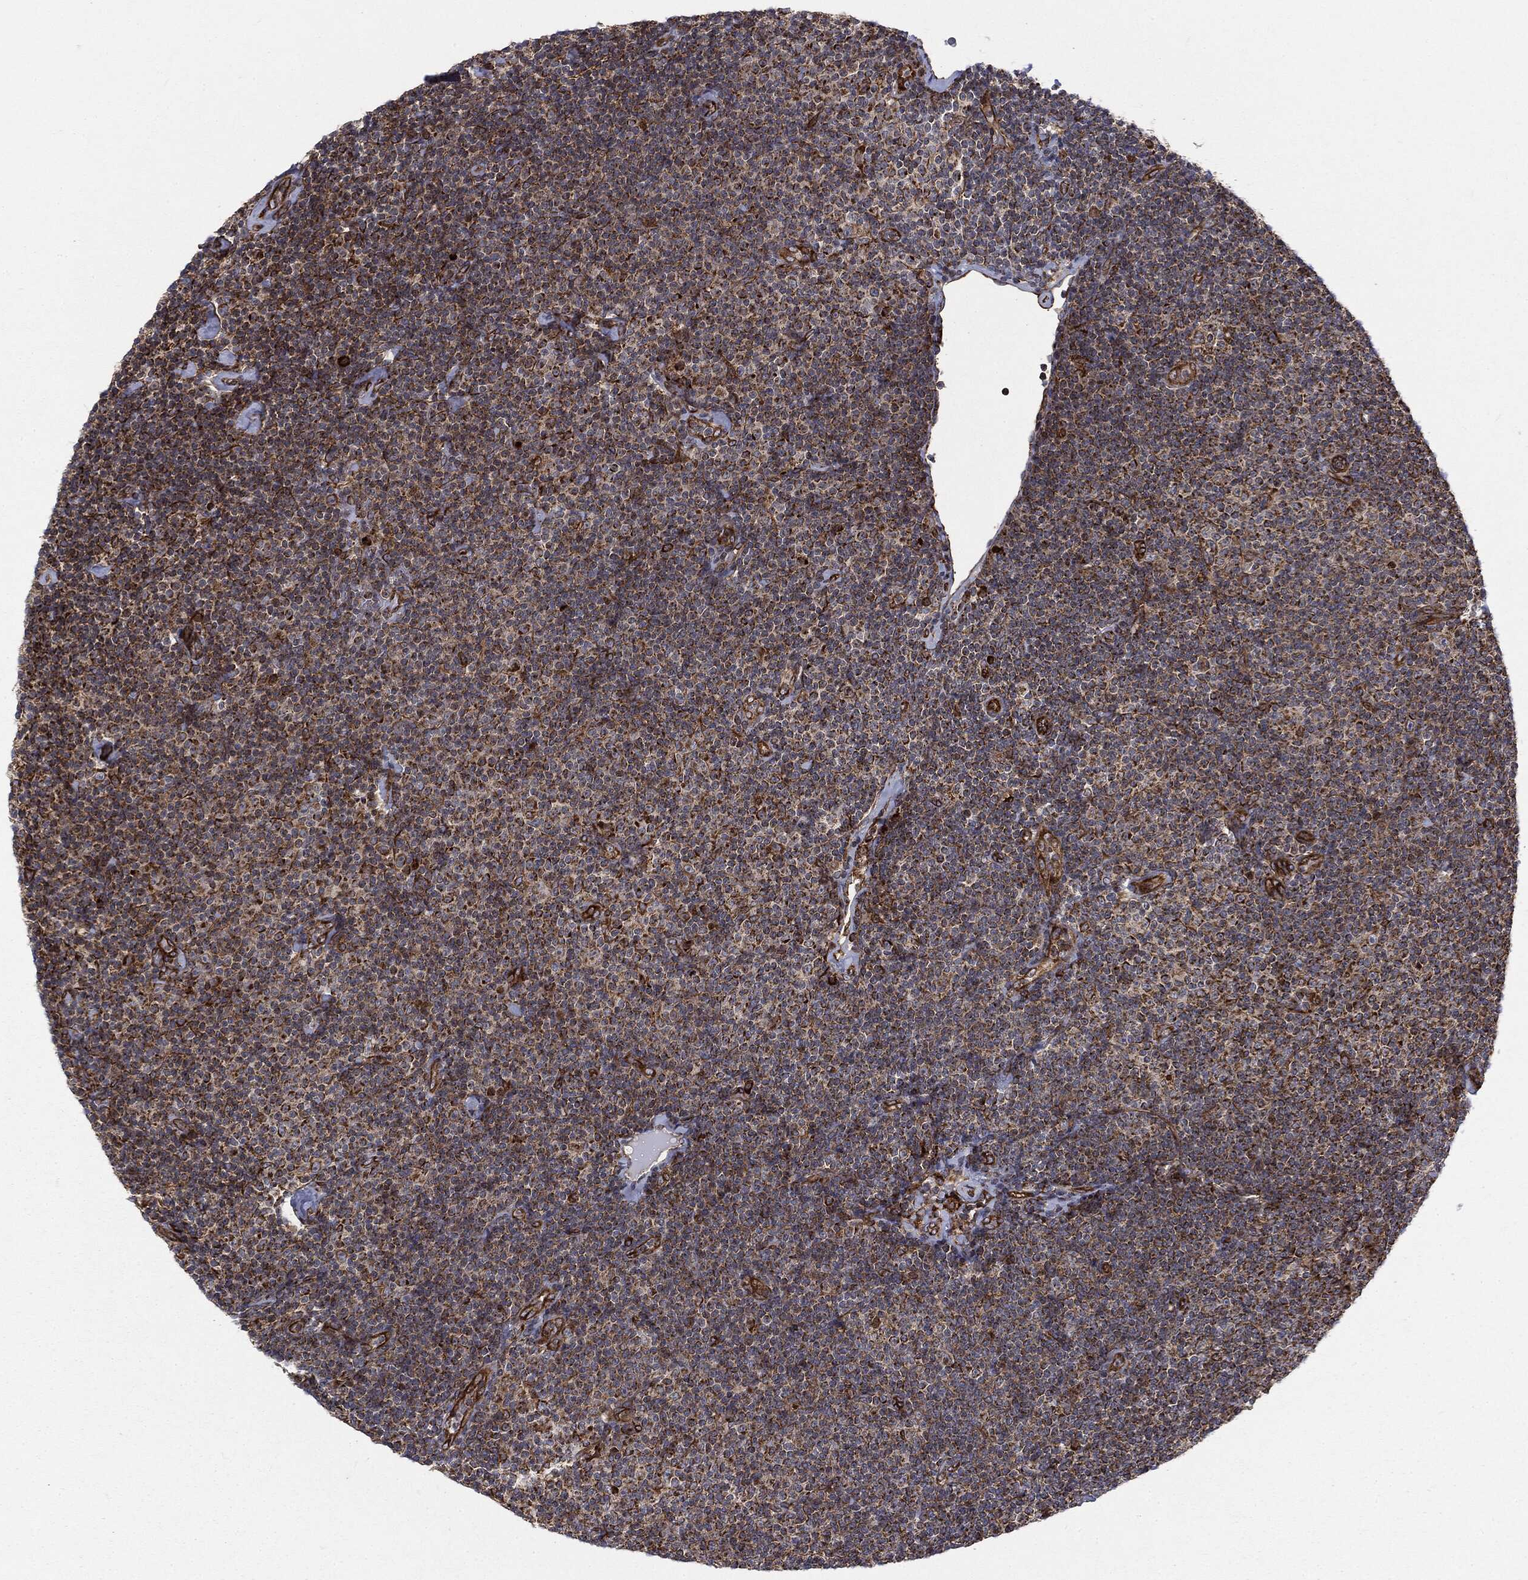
{"staining": {"intensity": "strong", "quantity": ">75%", "location": "cytoplasmic/membranous"}, "tissue": "lymphoma", "cell_type": "Tumor cells", "image_type": "cancer", "snomed": [{"axis": "morphology", "description": "Malignant lymphoma, non-Hodgkin's type, Low grade"}, {"axis": "topography", "description": "Lymph node"}], "caption": "Malignant lymphoma, non-Hodgkin's type (low-grade) stained with a brown dye reveals strong cytoplasmic/membranous positive expression in about >75% of tumor cells.", "gene": "CYLD", "patient": {"sex": "male", "age": 81}}